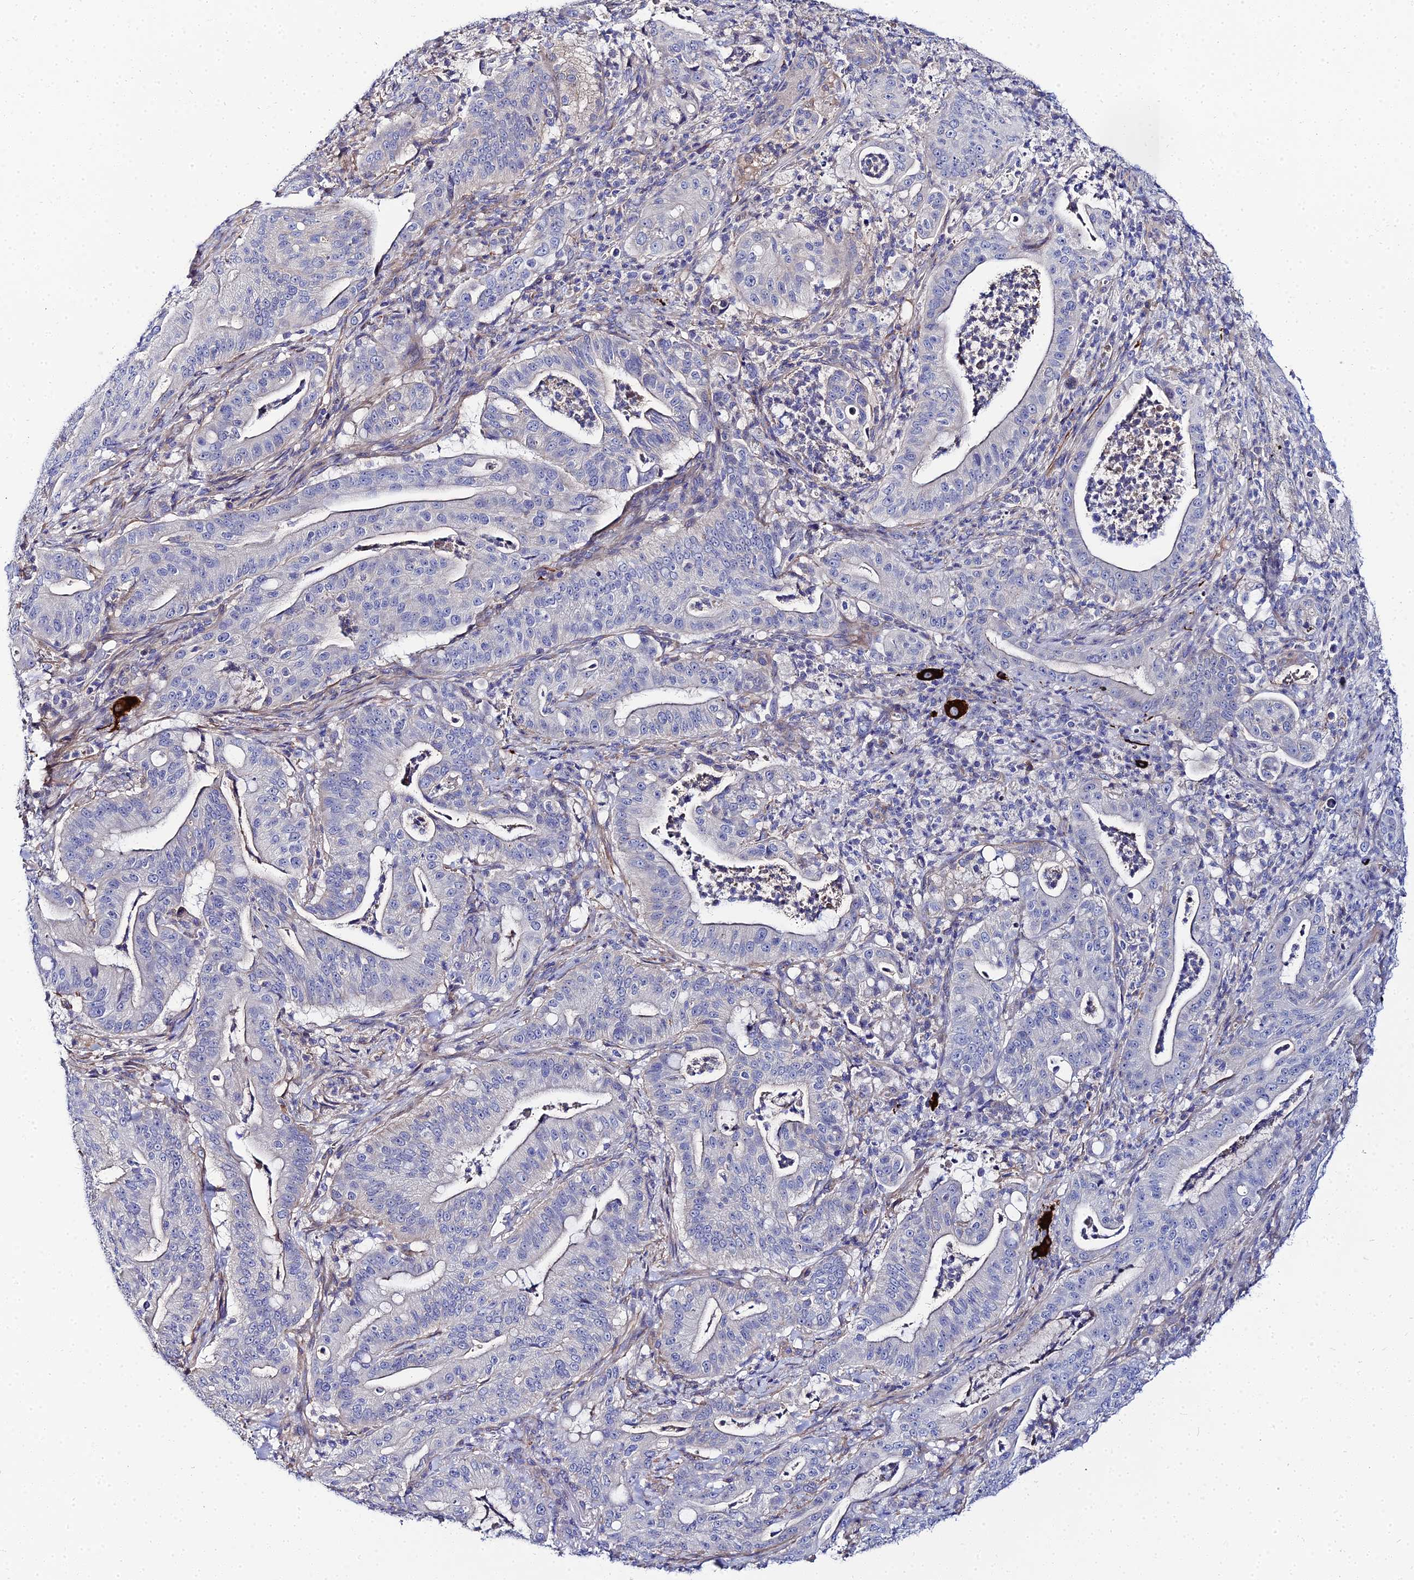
{"staining": {"intensity": "negative", "quantity": "none", "location": "none"}, "tissue": "pancreatic cancer", "cell_type": "Tumor cells", "image_type": "cancer", "snomed": [{"axis": "morphology", "description": "Adenocarcinoma, NOS"}, {"axis": "topography", "description": "Pancreas"}], "caption": "This is a image of IHC staining of pancreatic cancer, which shows no staining in tumor cells.", "gene": "APOBEC3H", "patient": {"sex": "male", "age": 71}}